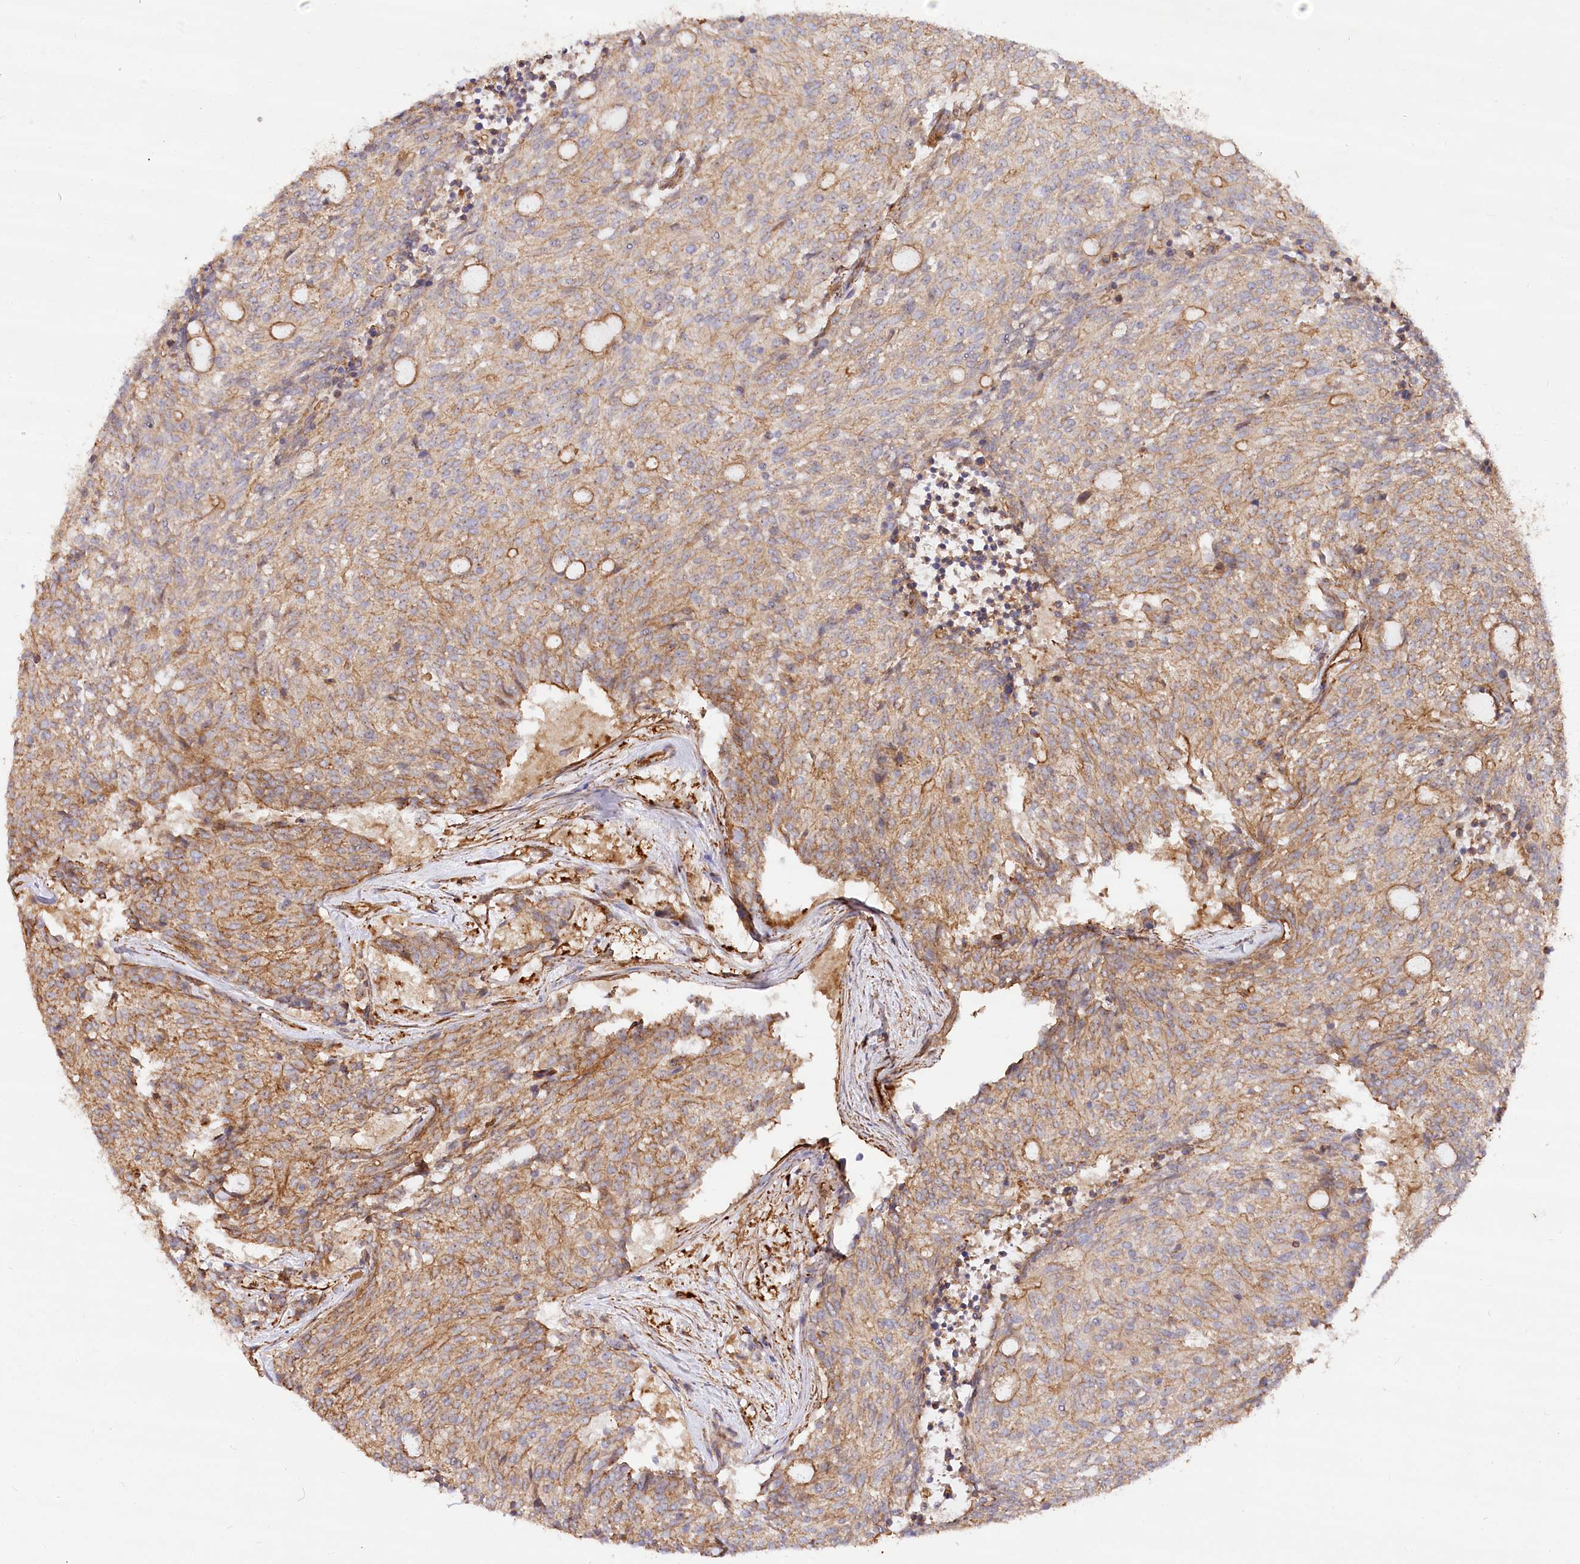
{"staining": {"intensity": "moderate", "quantity": ">75%", "location": "cytoplasmic/membranous"}, "tissue": "carcinoid", "cell_type": "Tumor cells", "image_type": "cancer", "snomed": [{"axis": "morphology", "description": "Carcinoid, malignant, NOS"}, {"axis": "topography", "description": "Pancreas"}], "caption": "Carcinoid (malignant) tissue demonstrates moderate cytoplasmic/membranous staining in approximately >75% of tumor cells, visualized by immunohistochemistry.", "gene": "WDR36", "patient": {"sex": "female", "age": 54}}